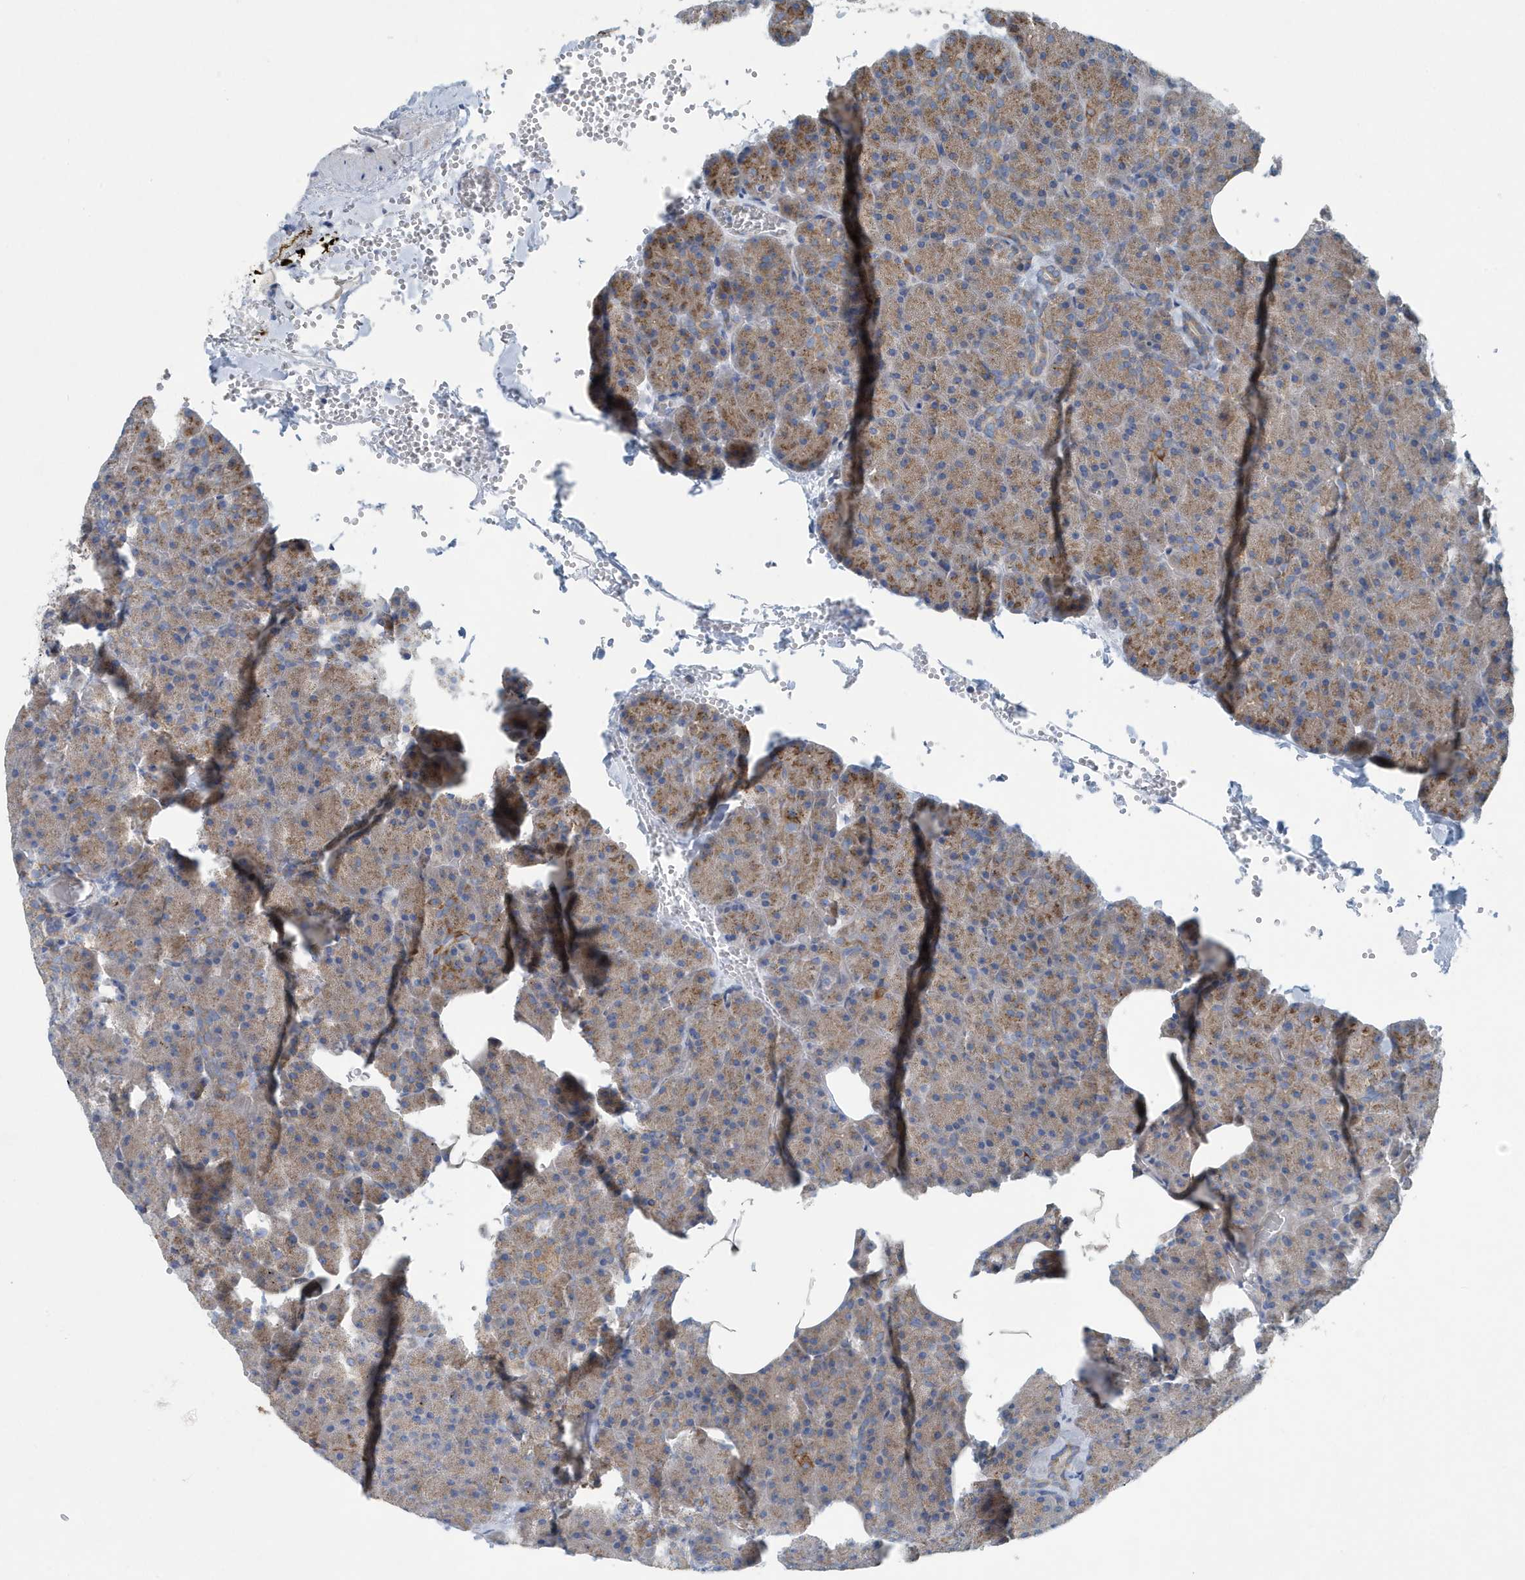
{"staining": {"intensity": "moderate", "quantity": ">75%", "location": "cytoplasmic/membranous"}, "tissue": "pancreas", "cell_type": "Exocrine glandular cells", "image_type": "normal", "snomed": [{"axis": "morphology", "description": "Normal tissue, NOS"}, {"axis": "morphology", "description": "Carcinoid, malignant, NOS"}, {"axis": "topography", "description": "Pancreas"}], "caption": "Pancreas stained for a protein (brown) shows moderate cytoplasmic/membranous positive expression in approximately >75% of exocrine glandular cells.", "gene": "PPM1M", "patient": {"sex": "female", "age": 35}}